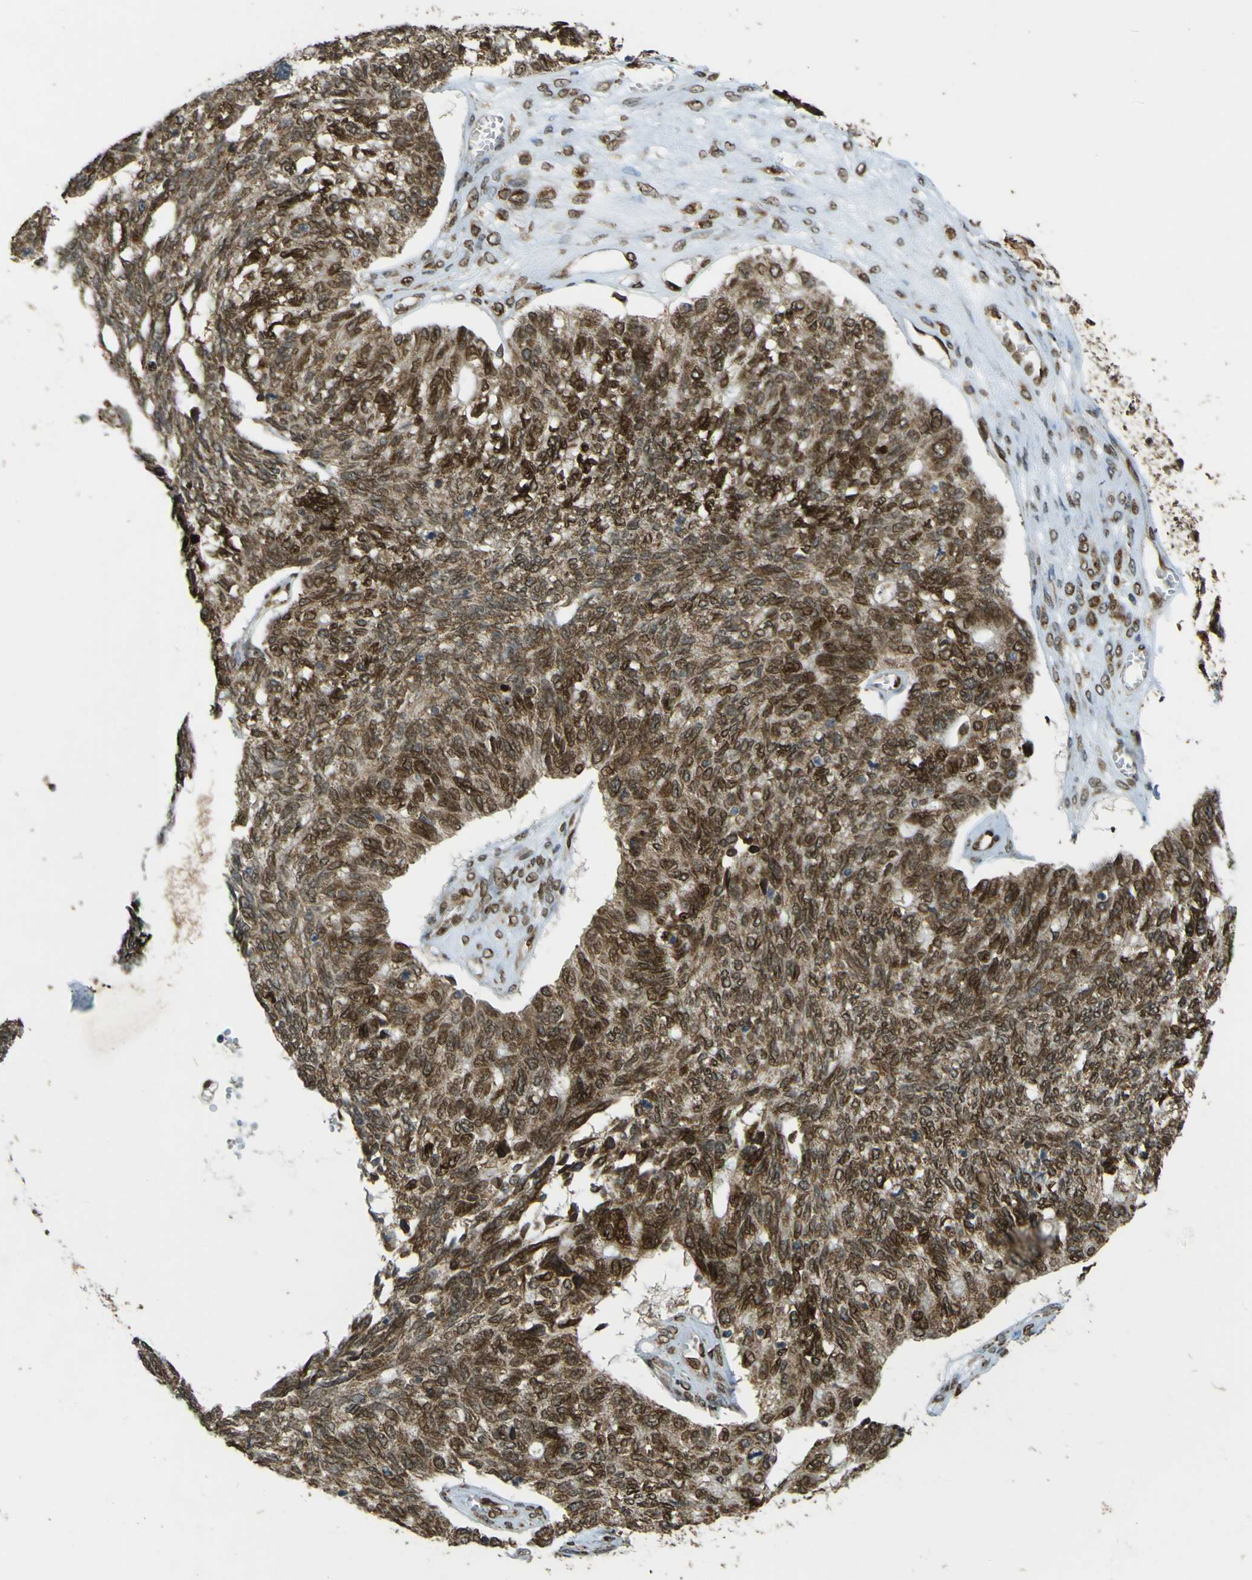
{"staining": {"intensity": "moderate", "quantity": ">75%", "location": "cytoplasmic/membranous,nuclear"}, "tissue": "ovarian cancer", "cell_type": "Tumor cells", "image_type": "cancer", "snomed": [{"axis": "morphology", "description": "Cystadenocarcinoma, serous, NOS"}, {"axis": "topography", "description": "Ovary"}], "caption": "Protein expression analysis of human ovarian cancer (serous cystadenocarcinoma) reveals moderate cytoplasmic/membranous and nuclear staining in about >75% of tumor cells.", "gene": "GALNT1", "patient": {"sex": "female", "age": 79}}